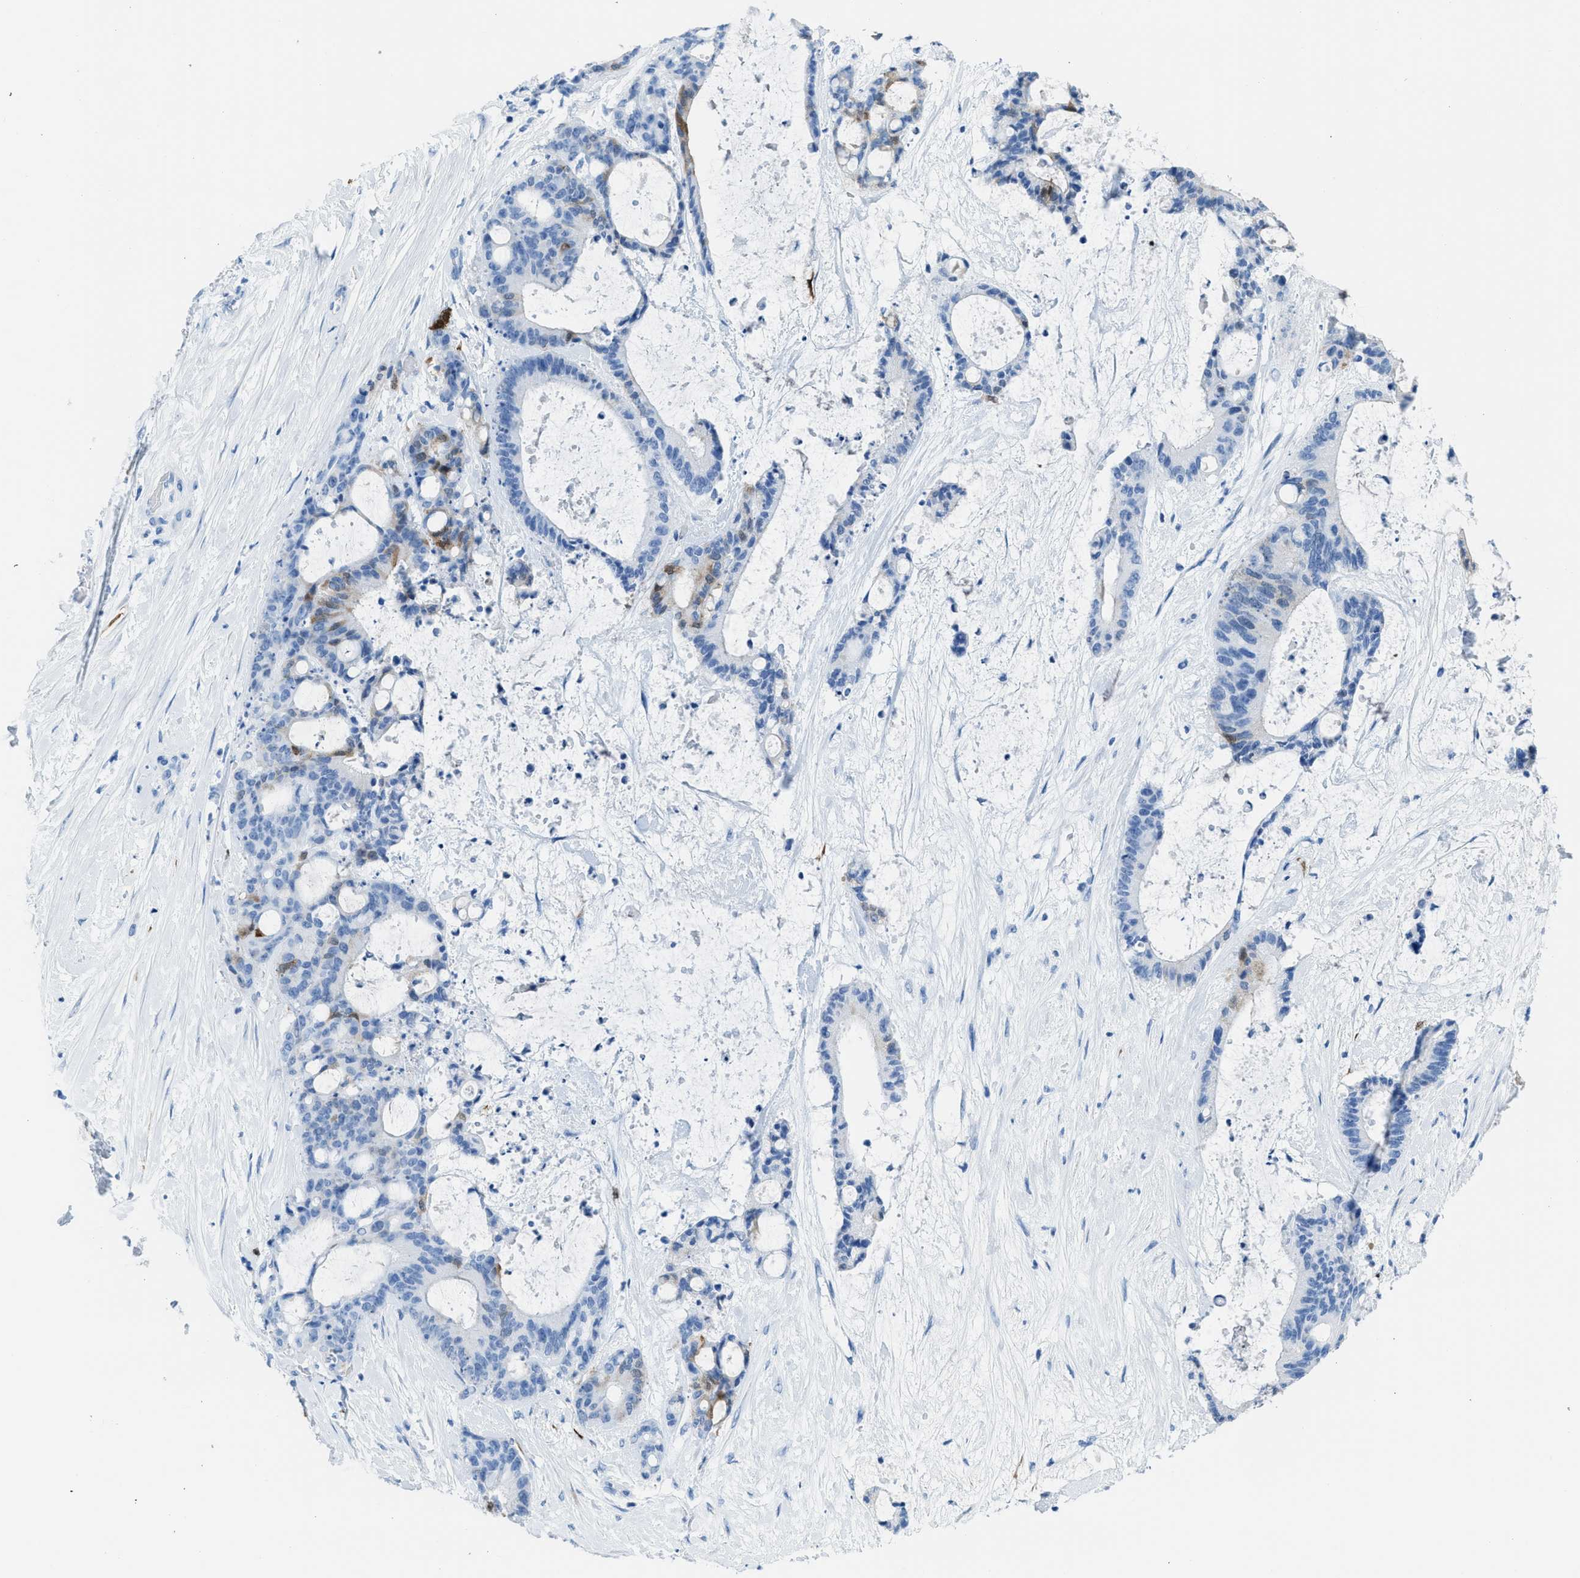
{"staining": {"intensity": "moderate", "quantity": "<25%", "location": "cytoplasmic/membranous,nuclear"}, "tissue": "liver cancer", "cell_type": "Tumor cells", "image_type": "cancer", "snomed": [{"axis": "morphology", "description": "Cholangiocarcinoma"}, {"axis": "topography", "description": "Liver"}], "caption": "Immunohistochemical staining of liver cholangiocarcinoma reveals low levels of moderate cytoplasmic/membranous and nuclear protein expression in about <25% of tumor cells.", "gene": "CDKN2A", "patient": {"sex": "female", "age": 73}}